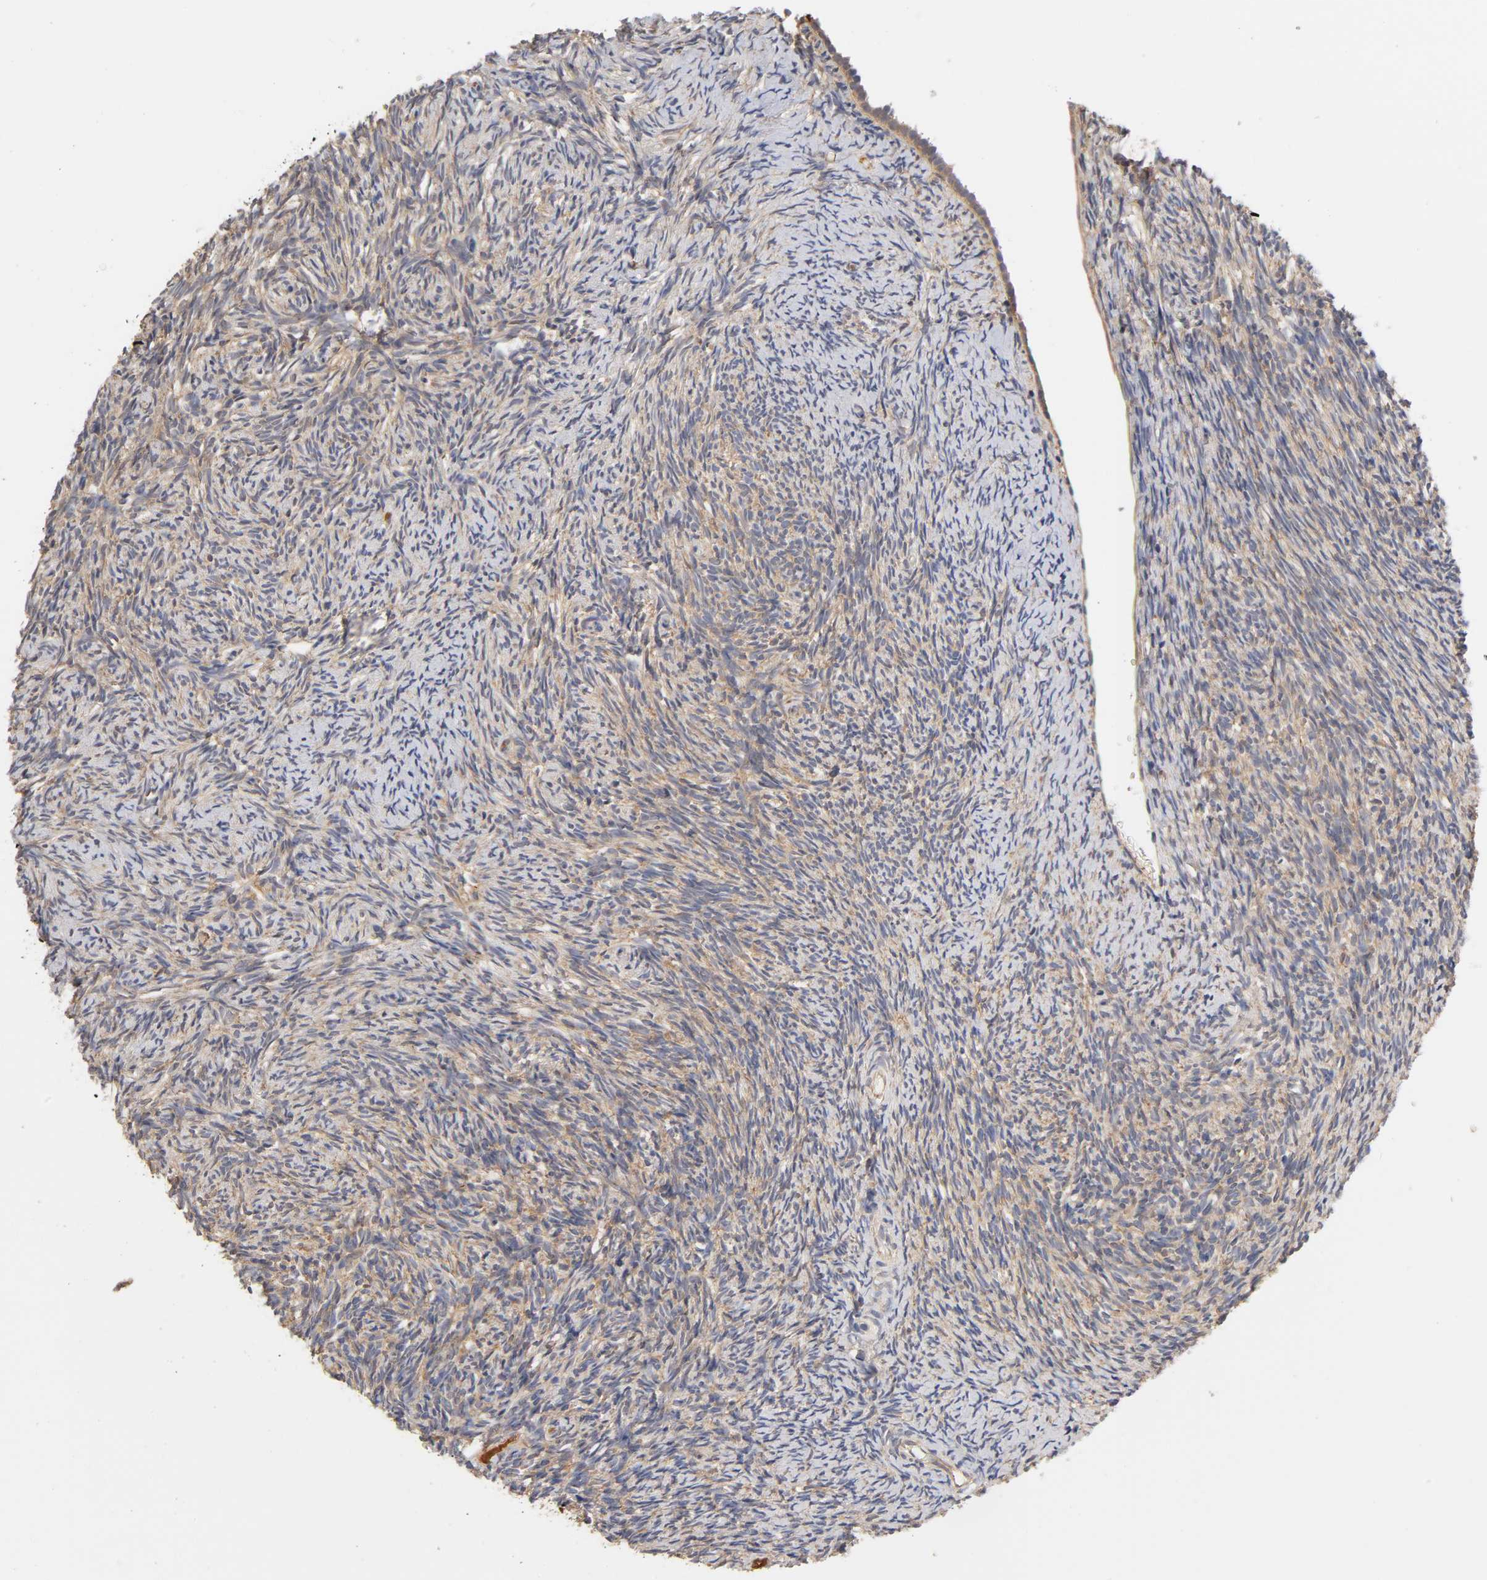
{"staining": {"intensity": "weak", "quantity": ">75%", "location": "cytoplasmic/membranous"}, "tissue": "ovary", "cell_type": "Ovarian stroma cells", "image_type": "normal", "snomed": [{"axis": "morphology", "description": "Normal tissue, NOS"}, {"axis": "topography", "description": "Ovary"}], "caption": "Ovarian stroma cells demonstrate weak cytoplasmic/membranous positivity in approximately >75% of cells in unremarkable ovary.", "gene": "RPS29", "patient": {"sex": "female", "age": 60}}